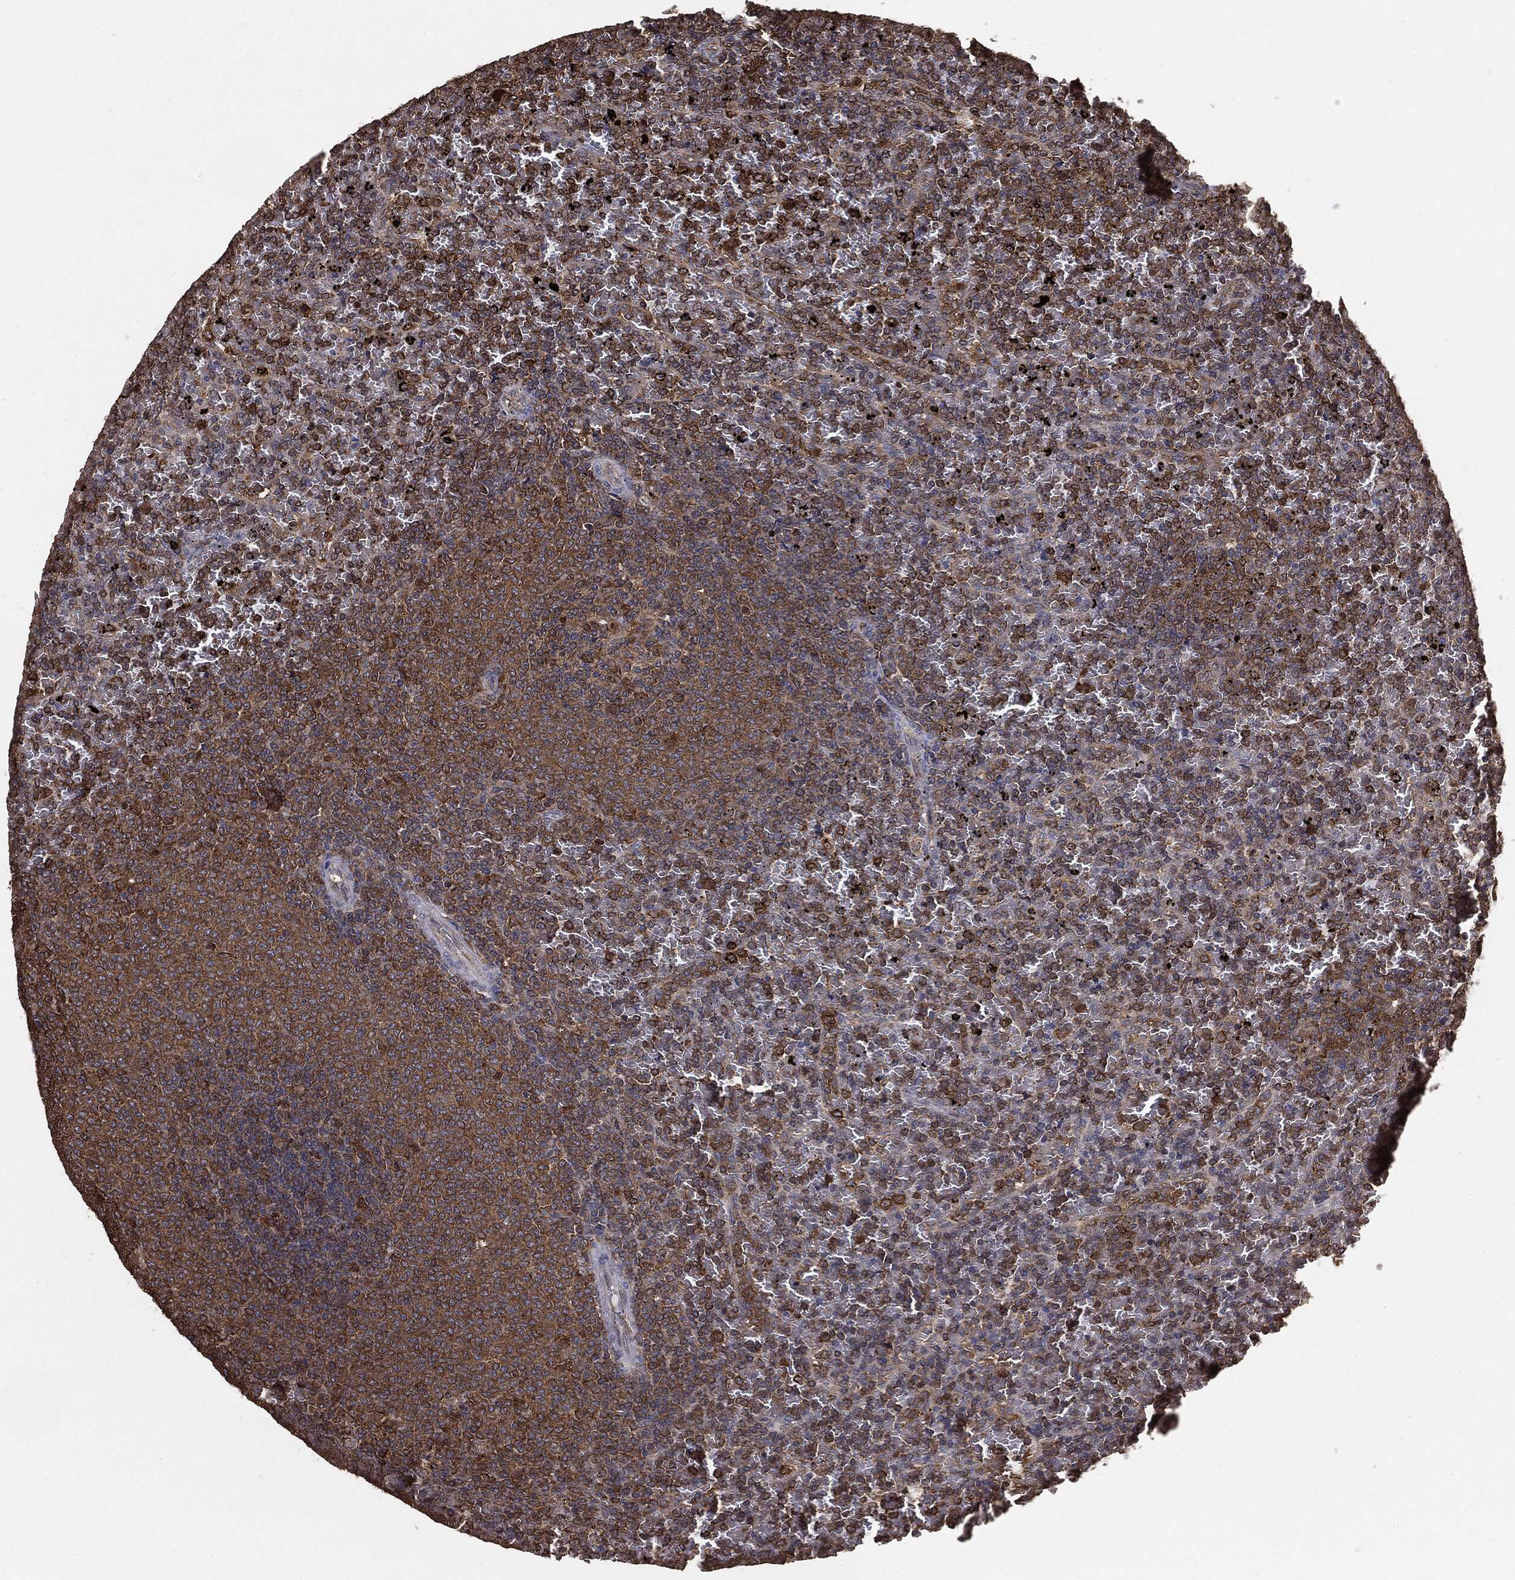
{"staining": {"intensity": "moderate", "quantity": "25%-75%", "location": "cytoplasmic/membranous"}, "tissue": "lymphoma", "cell_type": "Tumor cells", "image_type": "cancer", "snomed": [{"axis": "morphology", "description": "Malignant lymphoma, non-Hodgkin's type, Low grade"}, {"axis": "topography", "description": "Spleen"}], "caption": "Human lymphoma stained for a protein (brown) demonstrates moderate cytoplasmic/membranous positive staining in about 25%-75% of tumor cells.", "gene": "NME1", "patient": {"sex": "female", "age": 77}}